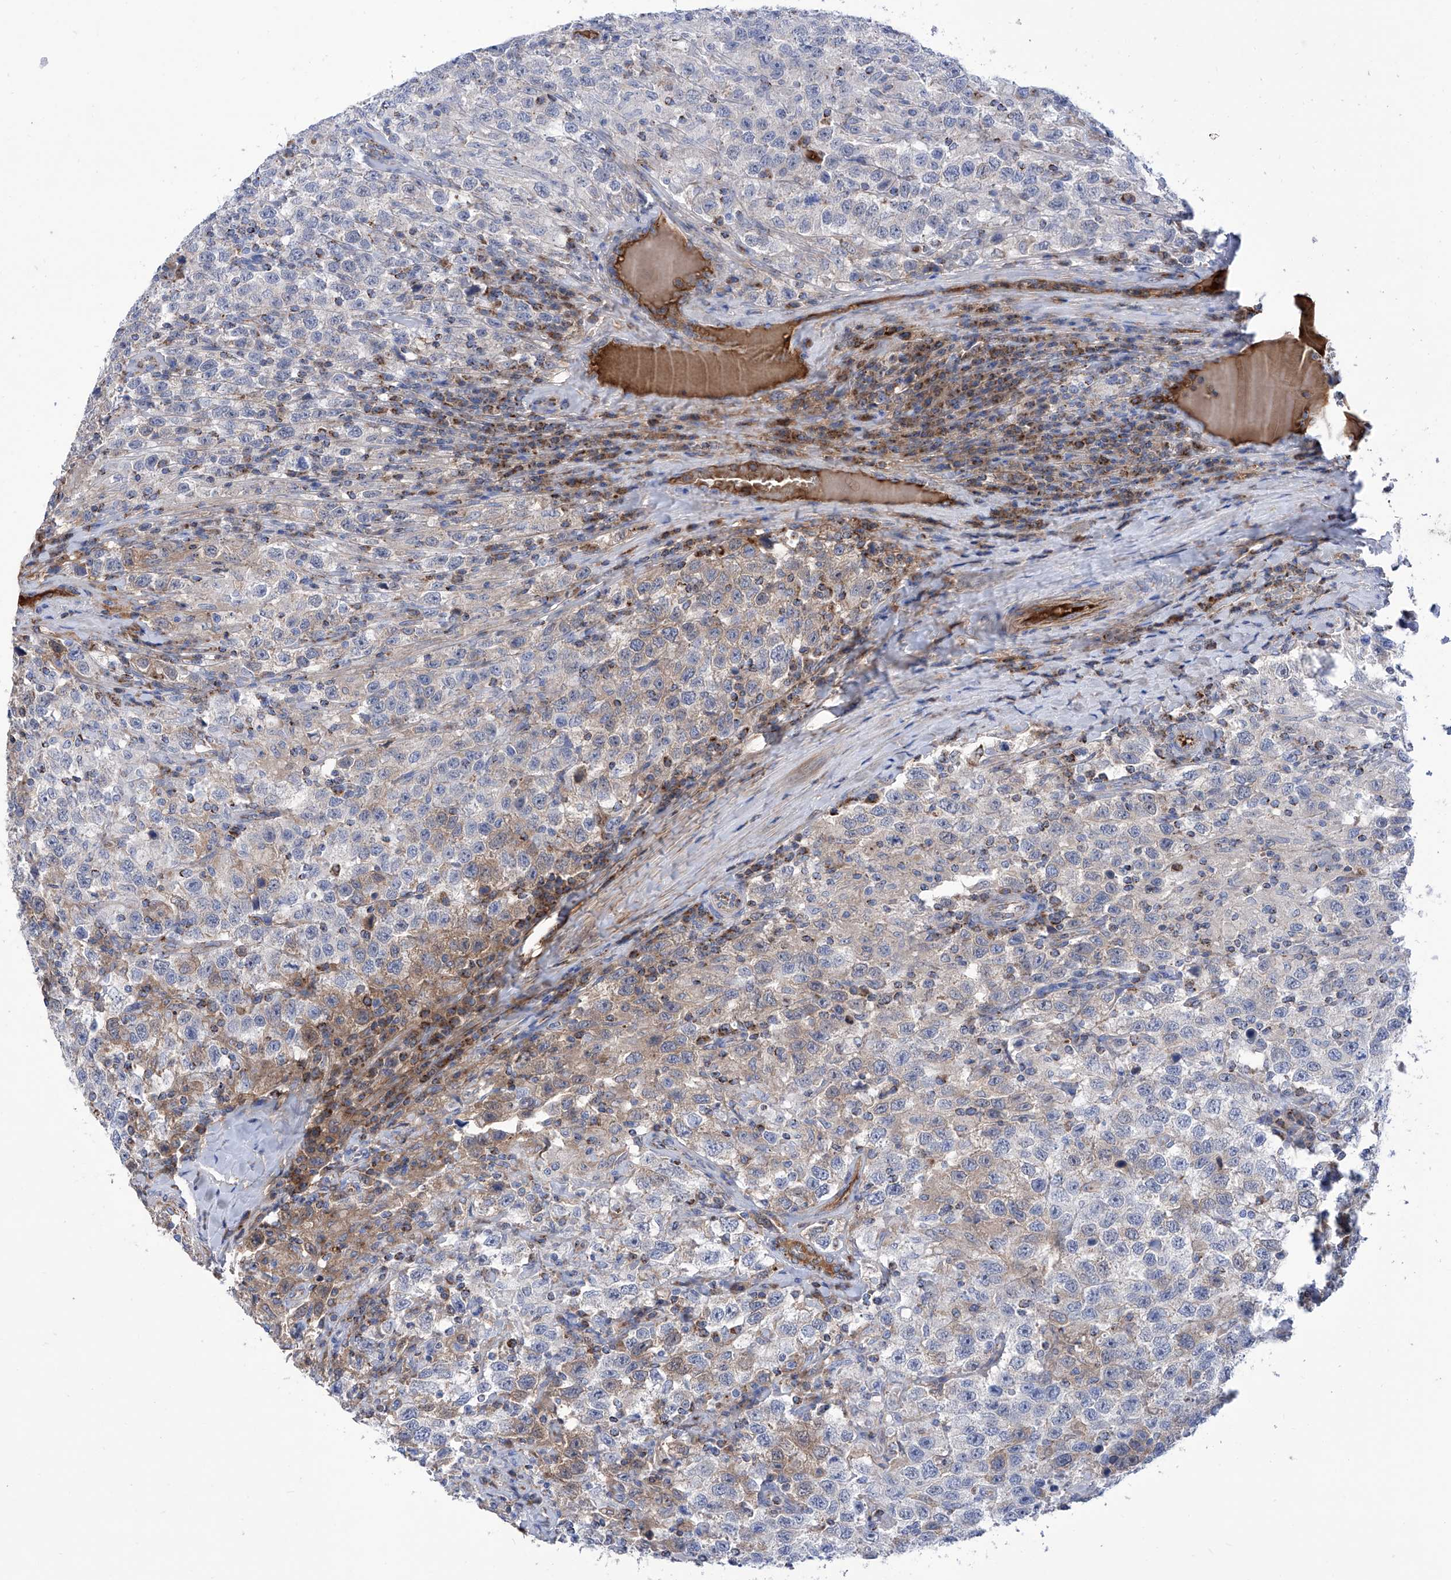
{"staining": {"intensity": "weak", "quantity": "<25%", "location": "cytoplasmic/membranous"}, "tissue": "testis cancer", "cell_type": "Tumor cells", "image_type": "cancer", "snomed": [{"axis": "morphology", "description": "Seminoma, NOS"}, {"axis": "topography", "description": "Testis"}], "caption": "Tumor cells are negative for brown protein staining in testis seminoma.", "gene": "SRBD1", "patient": {"sex": "male", "age": 41}}